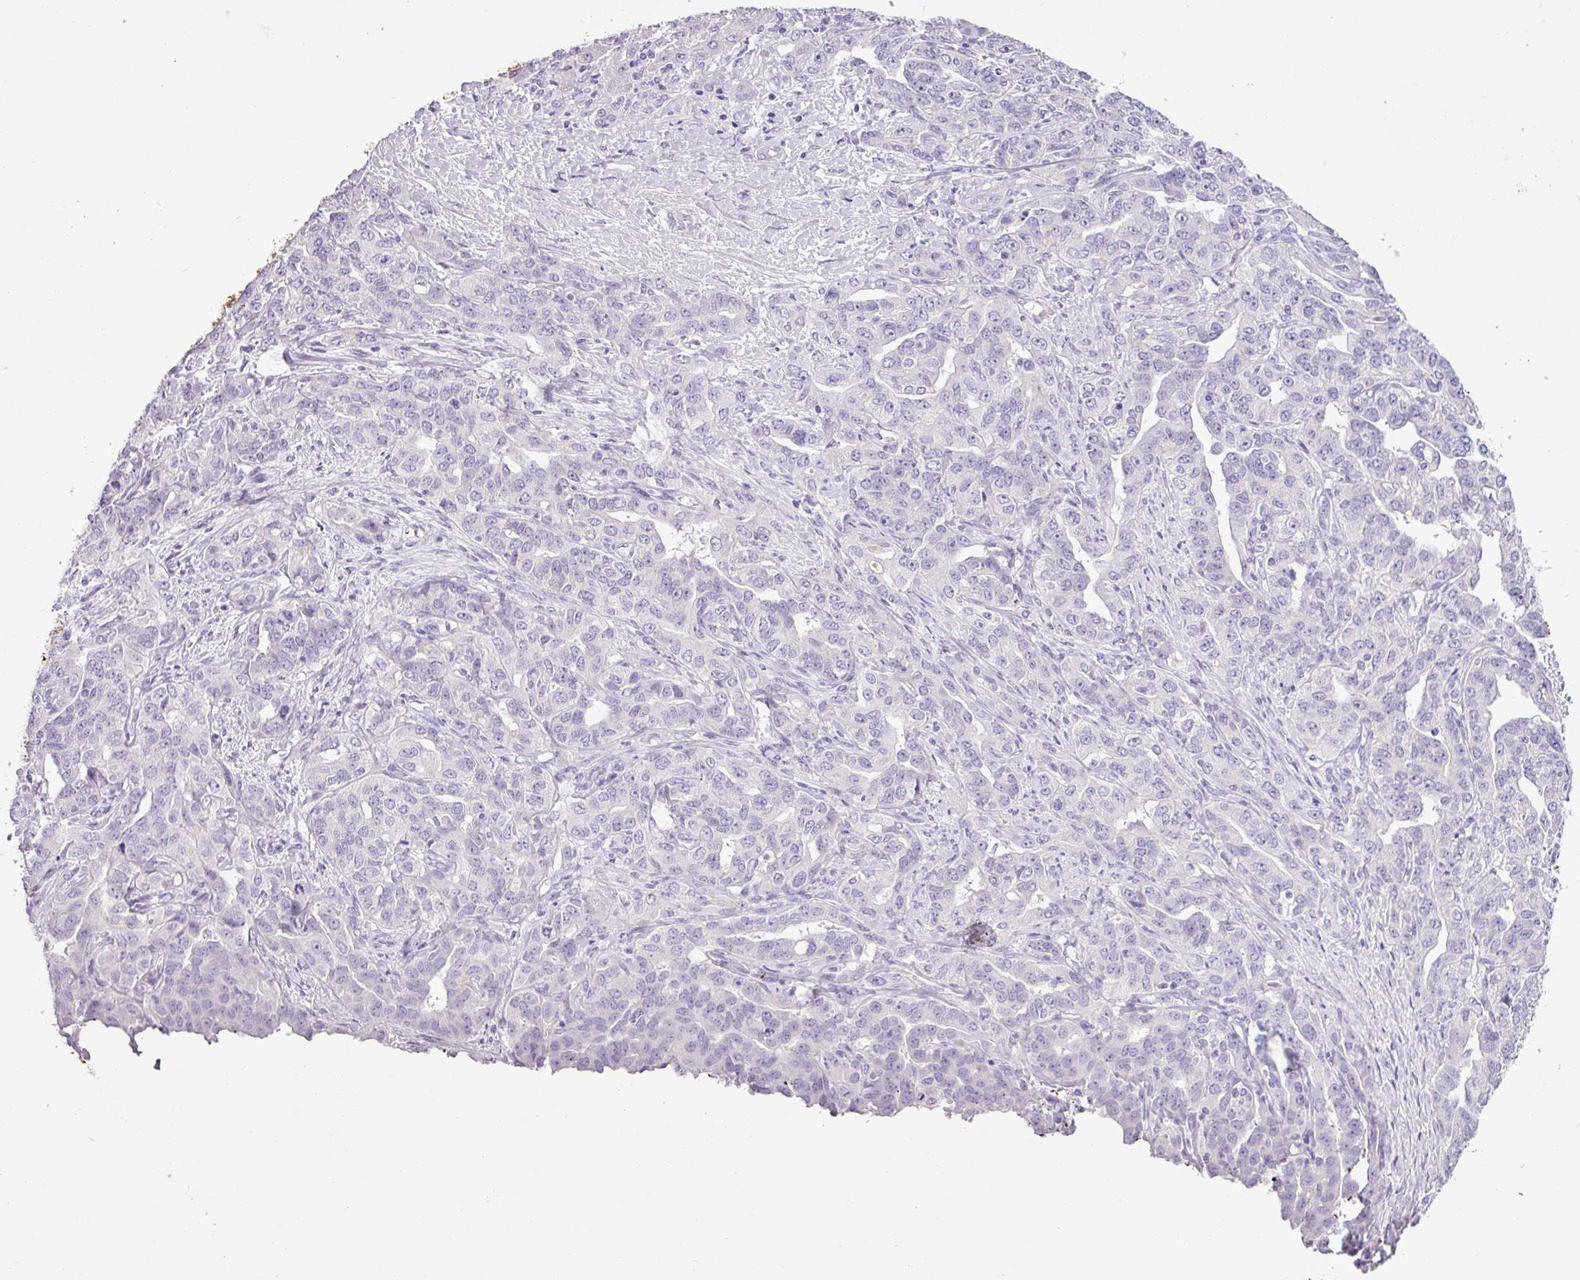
{"staining": {"intensity": "negative", "quantity": "none", "location": "none"}, "tissue": "liver cancer", "cell_type": "Tumor cells", "image_type": "cancer", "snomed": [{"axis": "morphology", "description": "Cholangiocarcinoma"}, {"axis": "topography", "description": "Liver"}], "caption": "An image of liver cholangiocarcinoma stained for a protein exhibits no brown staining in tumor cells.", "gene": "ALDH3A1", "patient": {"sex": "male", "age": 59}}